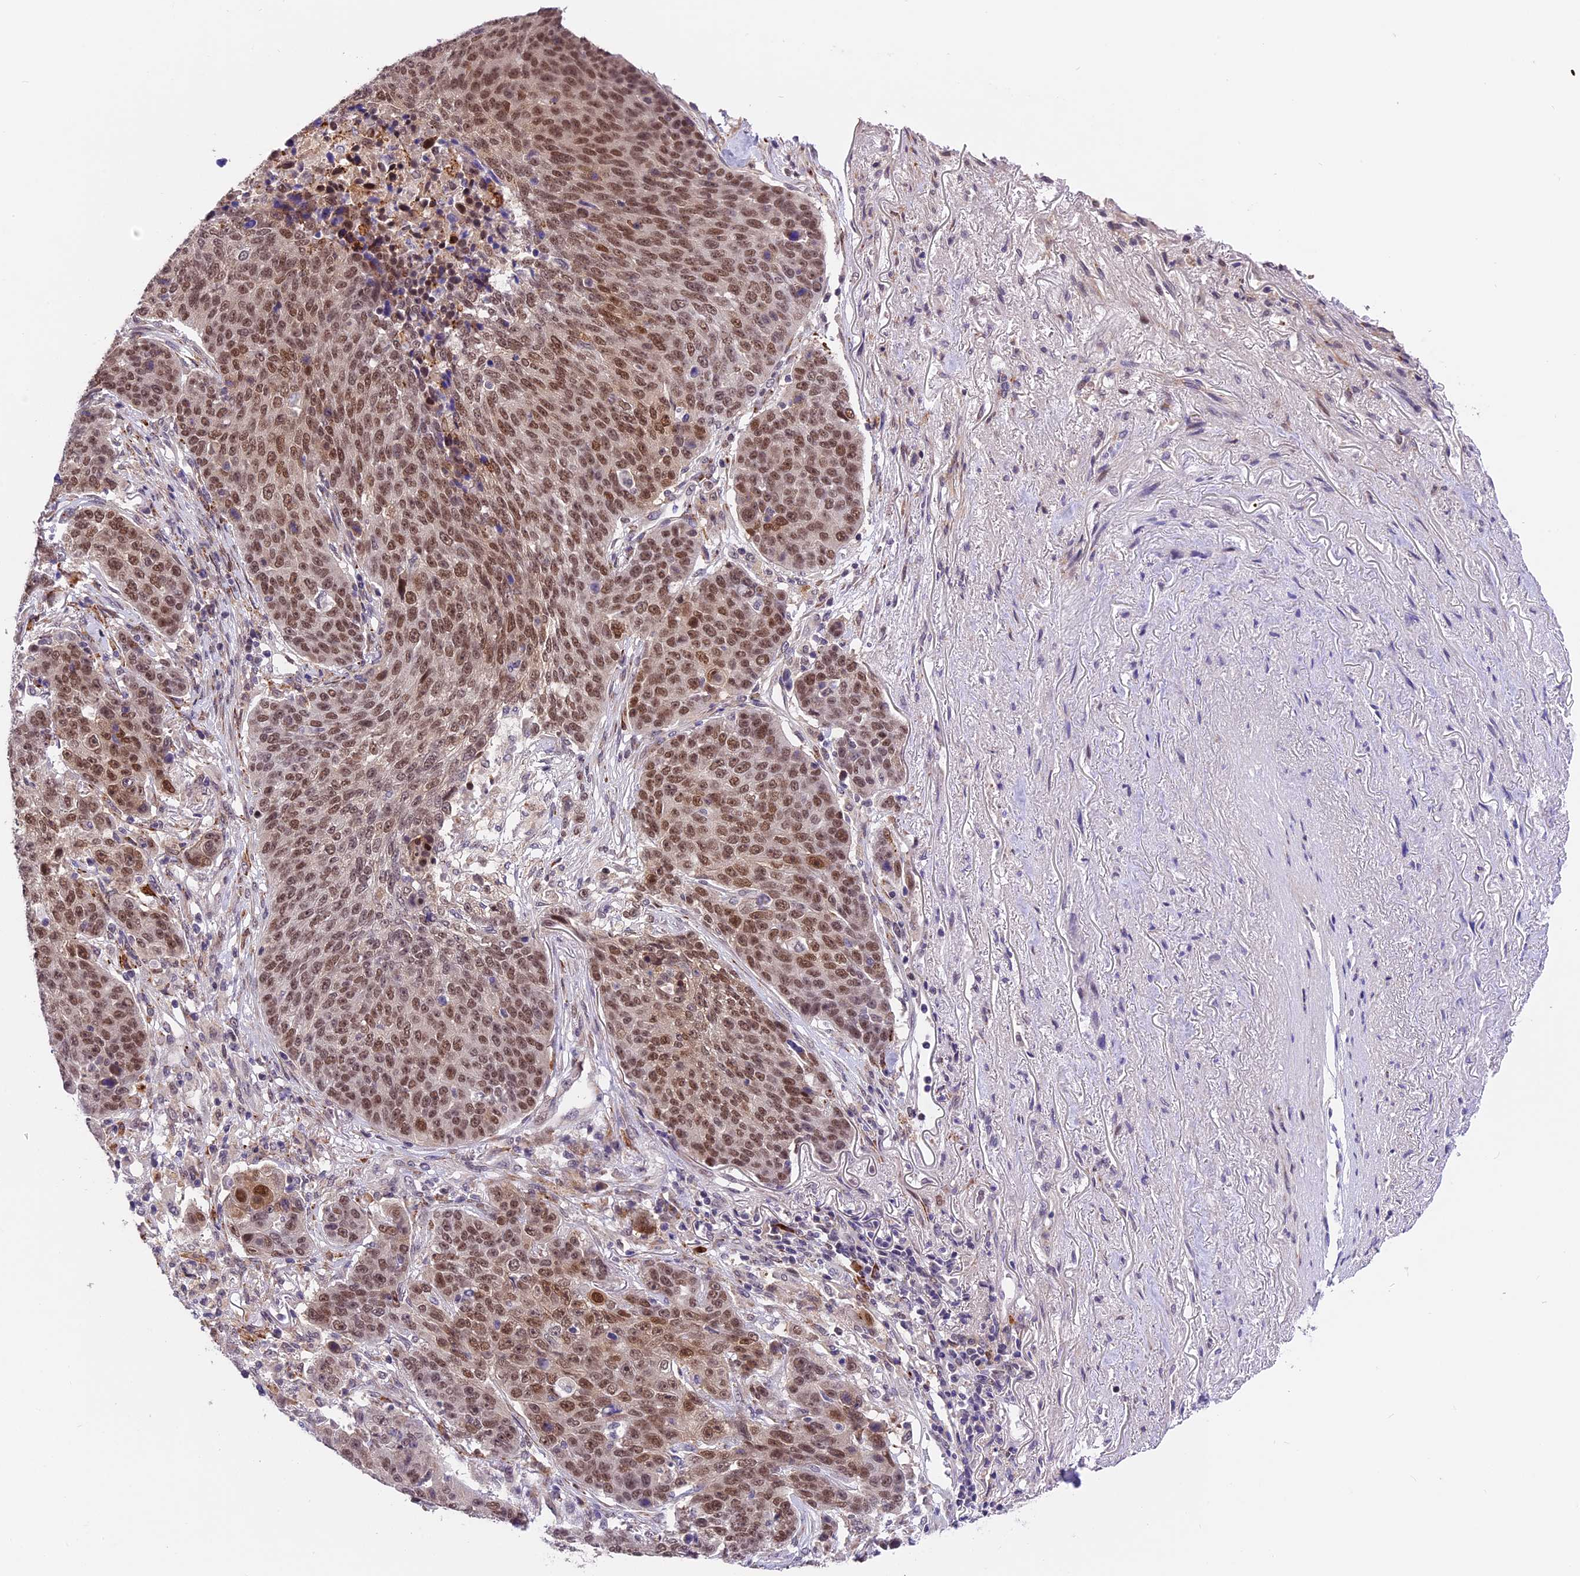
{"staining": {"intensity": "moderate", "quantity": ">75%", "location": "nuclear"}, "tissue": "lung cancer", "cell_type": "Tumor cells", "image_type": "cancer", "snomed": [{"axis": "morphology", "description": "Normal tissue, NOS"}, {"axis": "morphology", "description": "Squamous cell carcinoma, NOS"}, {"axis": "topography", "description": "Lymph node"}, {"axis": "topography", "description": "Lung"}], "caption": "The micrograph shows immunohistochemical staining of lung cancer (squamous cell carcinoma). There is moderate nuclear expression is identified in about >75% of tumor cells. (Stains: DAB (3,3'-diaminobenzidine) in brown, nuclei in blue, Microscopy: brightfield microscopy at high magnification).", "gene": "FBXO45", "patient": {"sex": "male", "age": 66}}